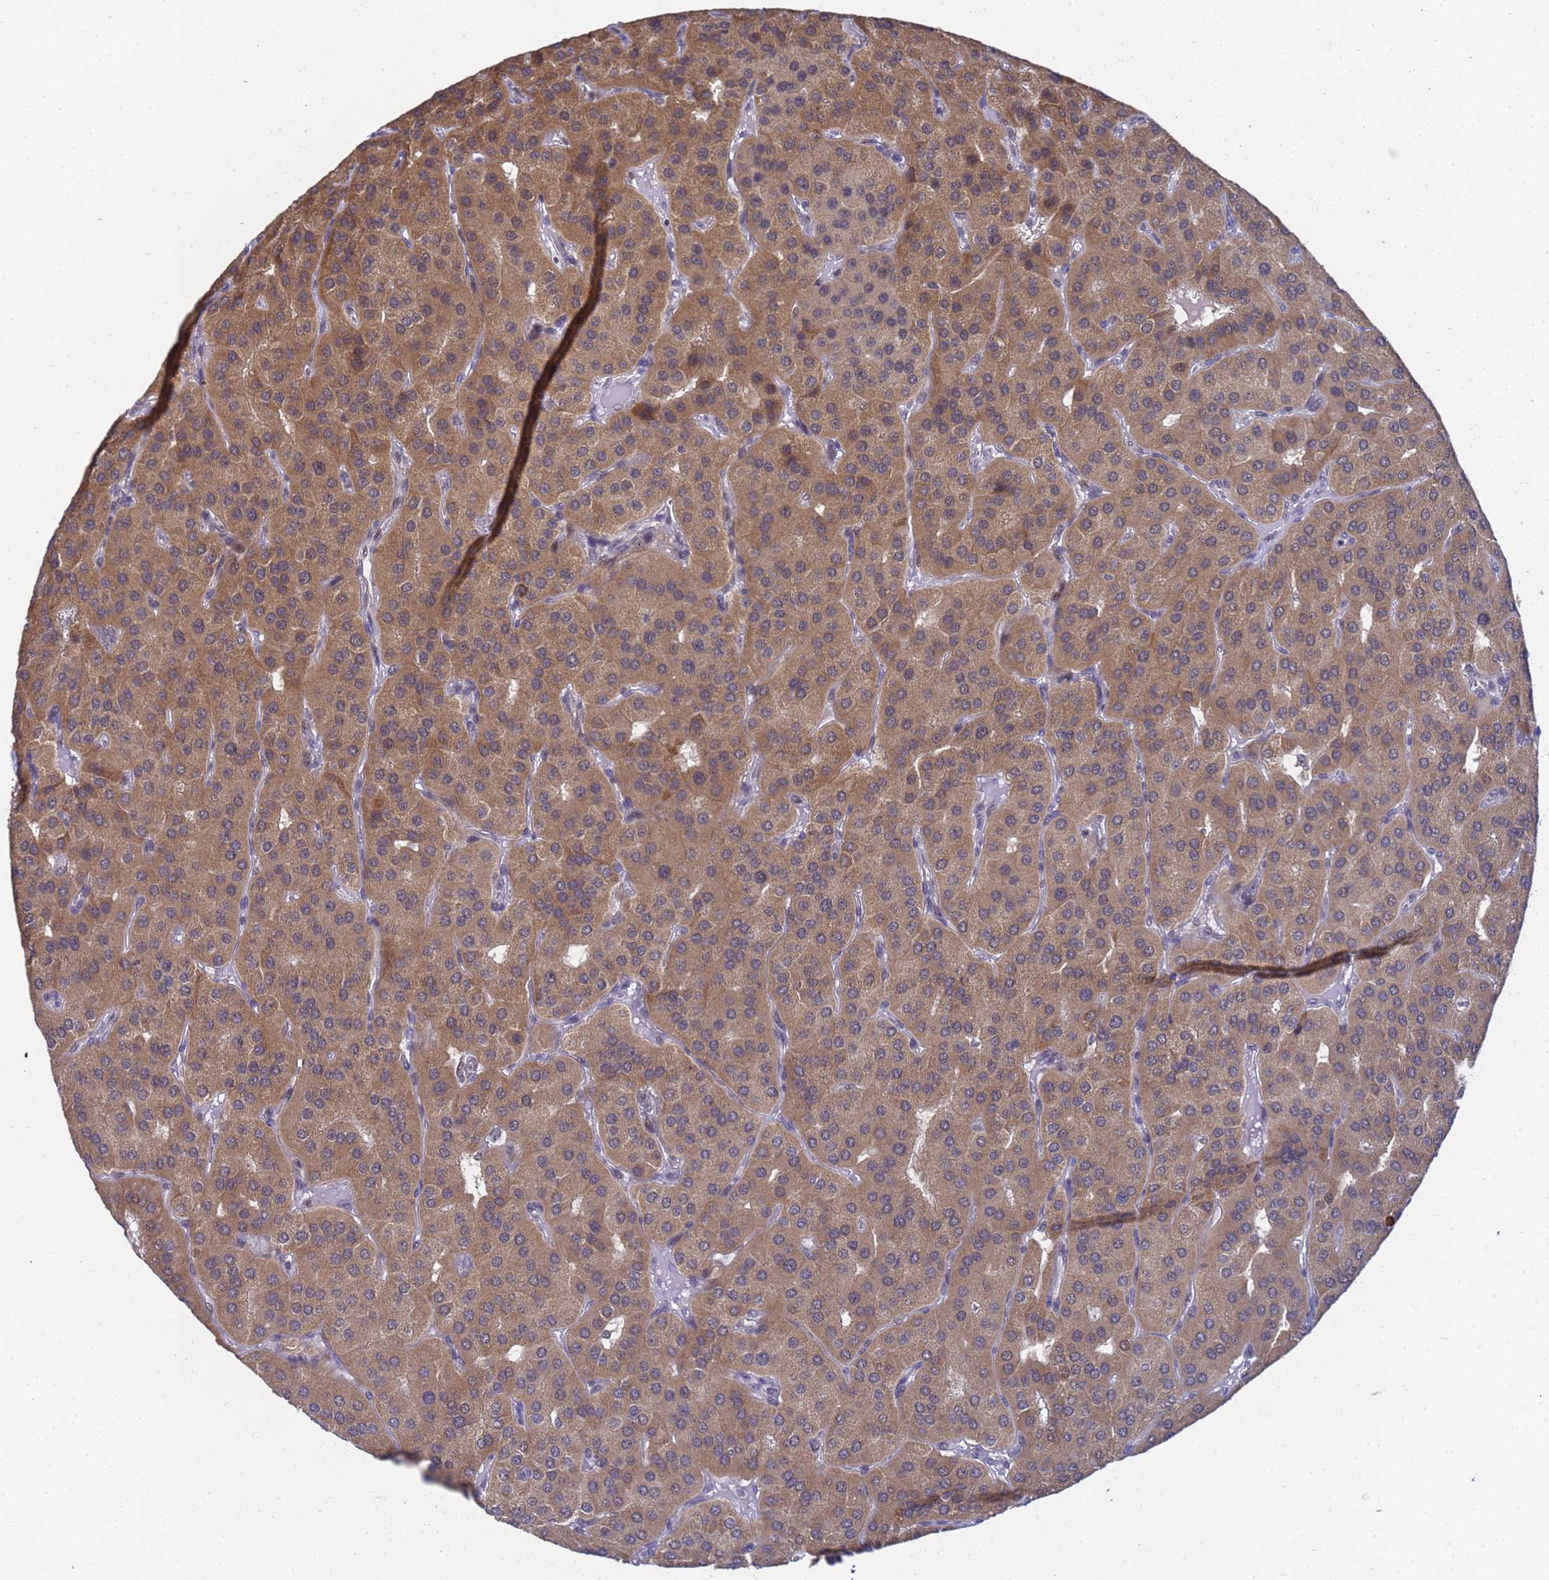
{"staining": {"intensity": "moderate", "quantity": ">75%", "location": "cytoplasmic/membranous"}, "tissue": "parathyroid gland", "cell_type": "Glandular cells", "image_type": "normal", "snomed": [{"axis": "morphology", "description": "Normal tissue, NOS"}, {"axis": "morphology", "description": "Adenoma, NOS"}, {"axis": "topography", "description": "Parathyroid gland"}], "caption": "Glandular cells display moderate cytoplasmic/membranous staining in about >75% of cells in unremarkable parathyroid gland.", "gene": "ANAPC13", "patient": {"sex": "female", "age": 86}}